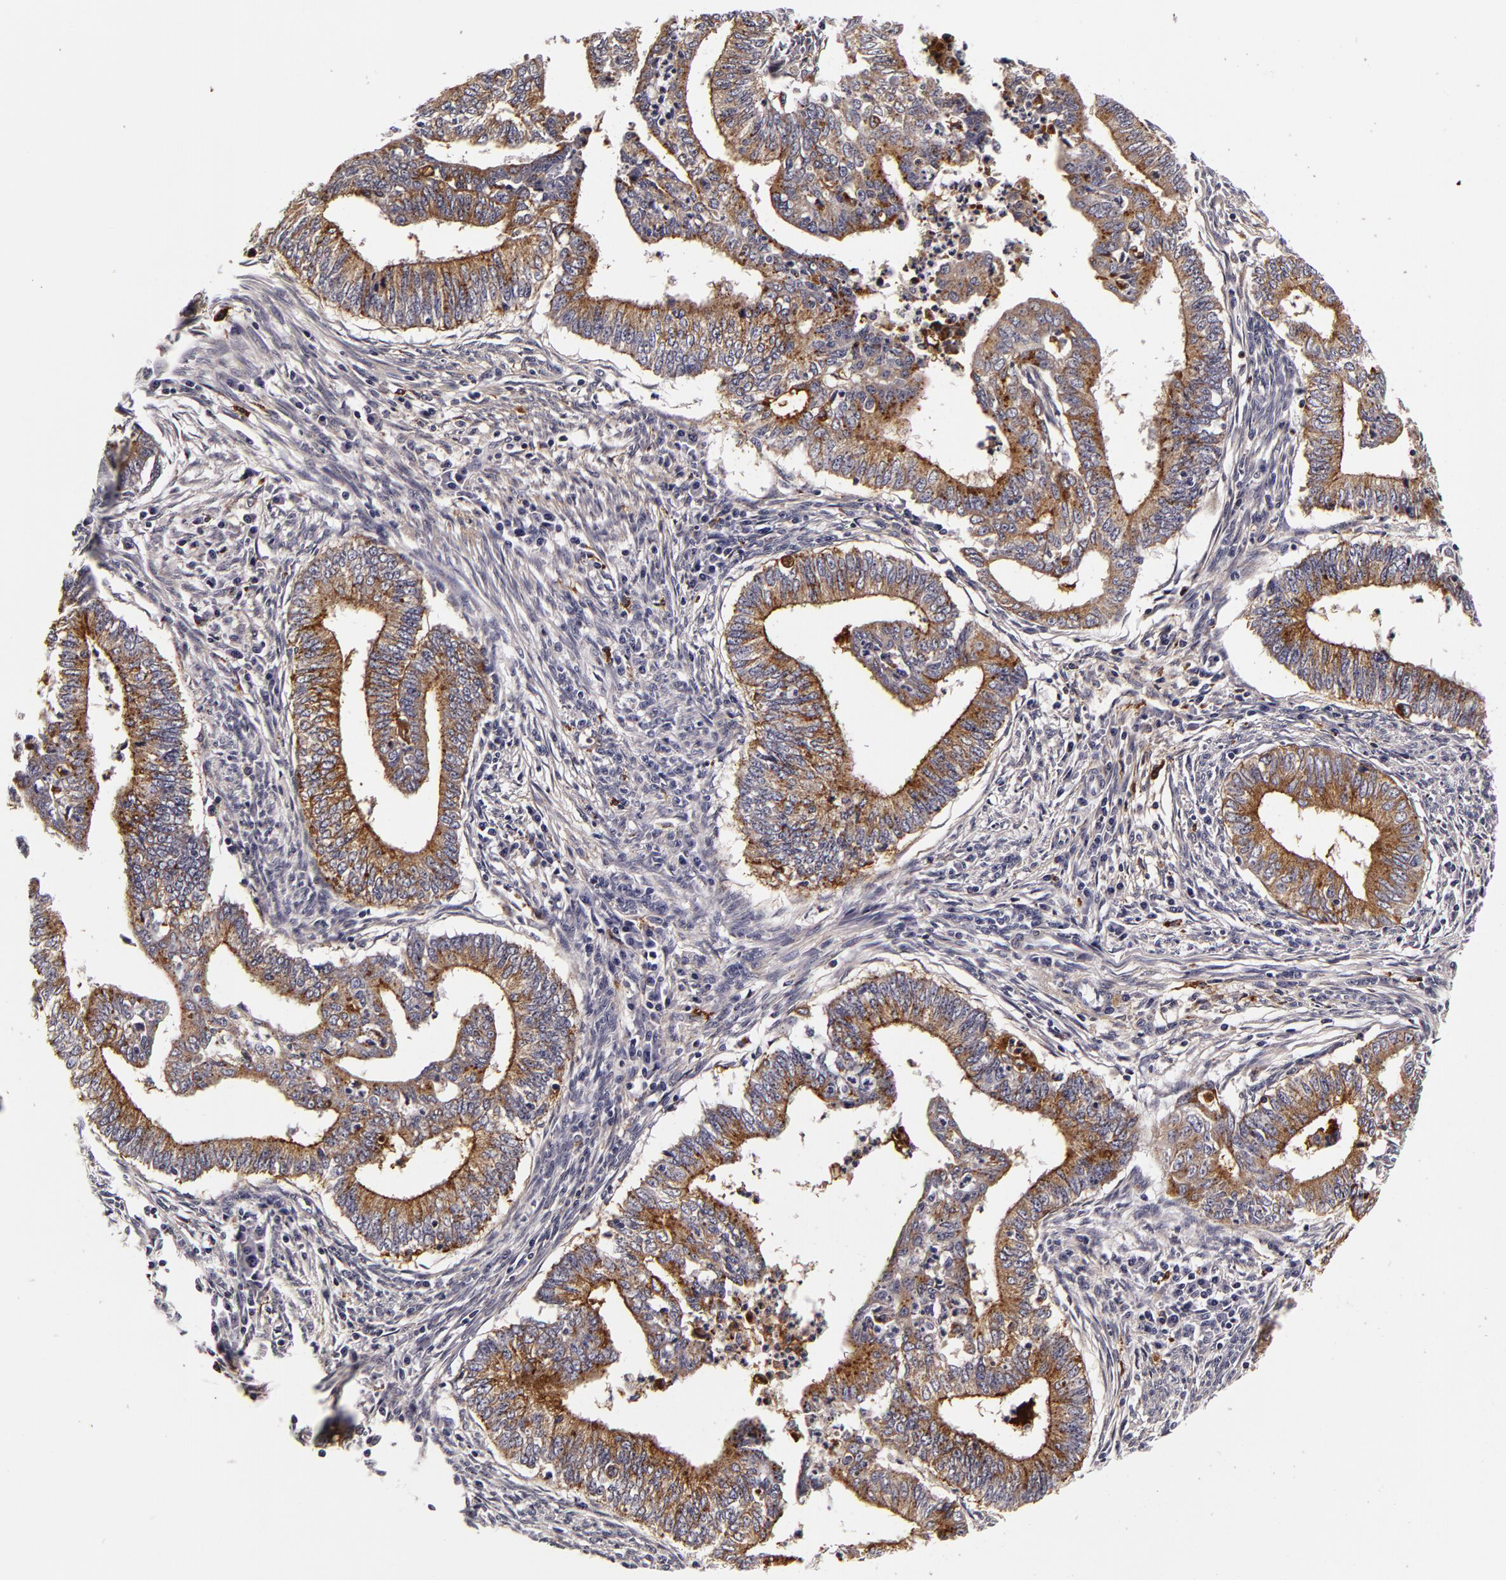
{"staining": {"intensity": "moderate", "quantity": "25%-75%", "location": "cytoplasmic/membranous"}, "tissue": "endometrial cancer", "cell_type": "Tumor cells", "image_type": "cancer", "snomed": [{"axis": "morphology", "description": "Adenocarcinoma, NOS"}, {"axis": "topography", "description": "Endometrium"}], "caption": "Immunohistochemistry photomicrograph of adenocarcinoma (endometrial) stained for a protein (brown), which reveals medium levels of moderate cytoplasmic/membranous positivity in about 25%-75% of tumor cells.", "gene": "LGALS3BP", "patient": {"sex": "female", "age": 66}}